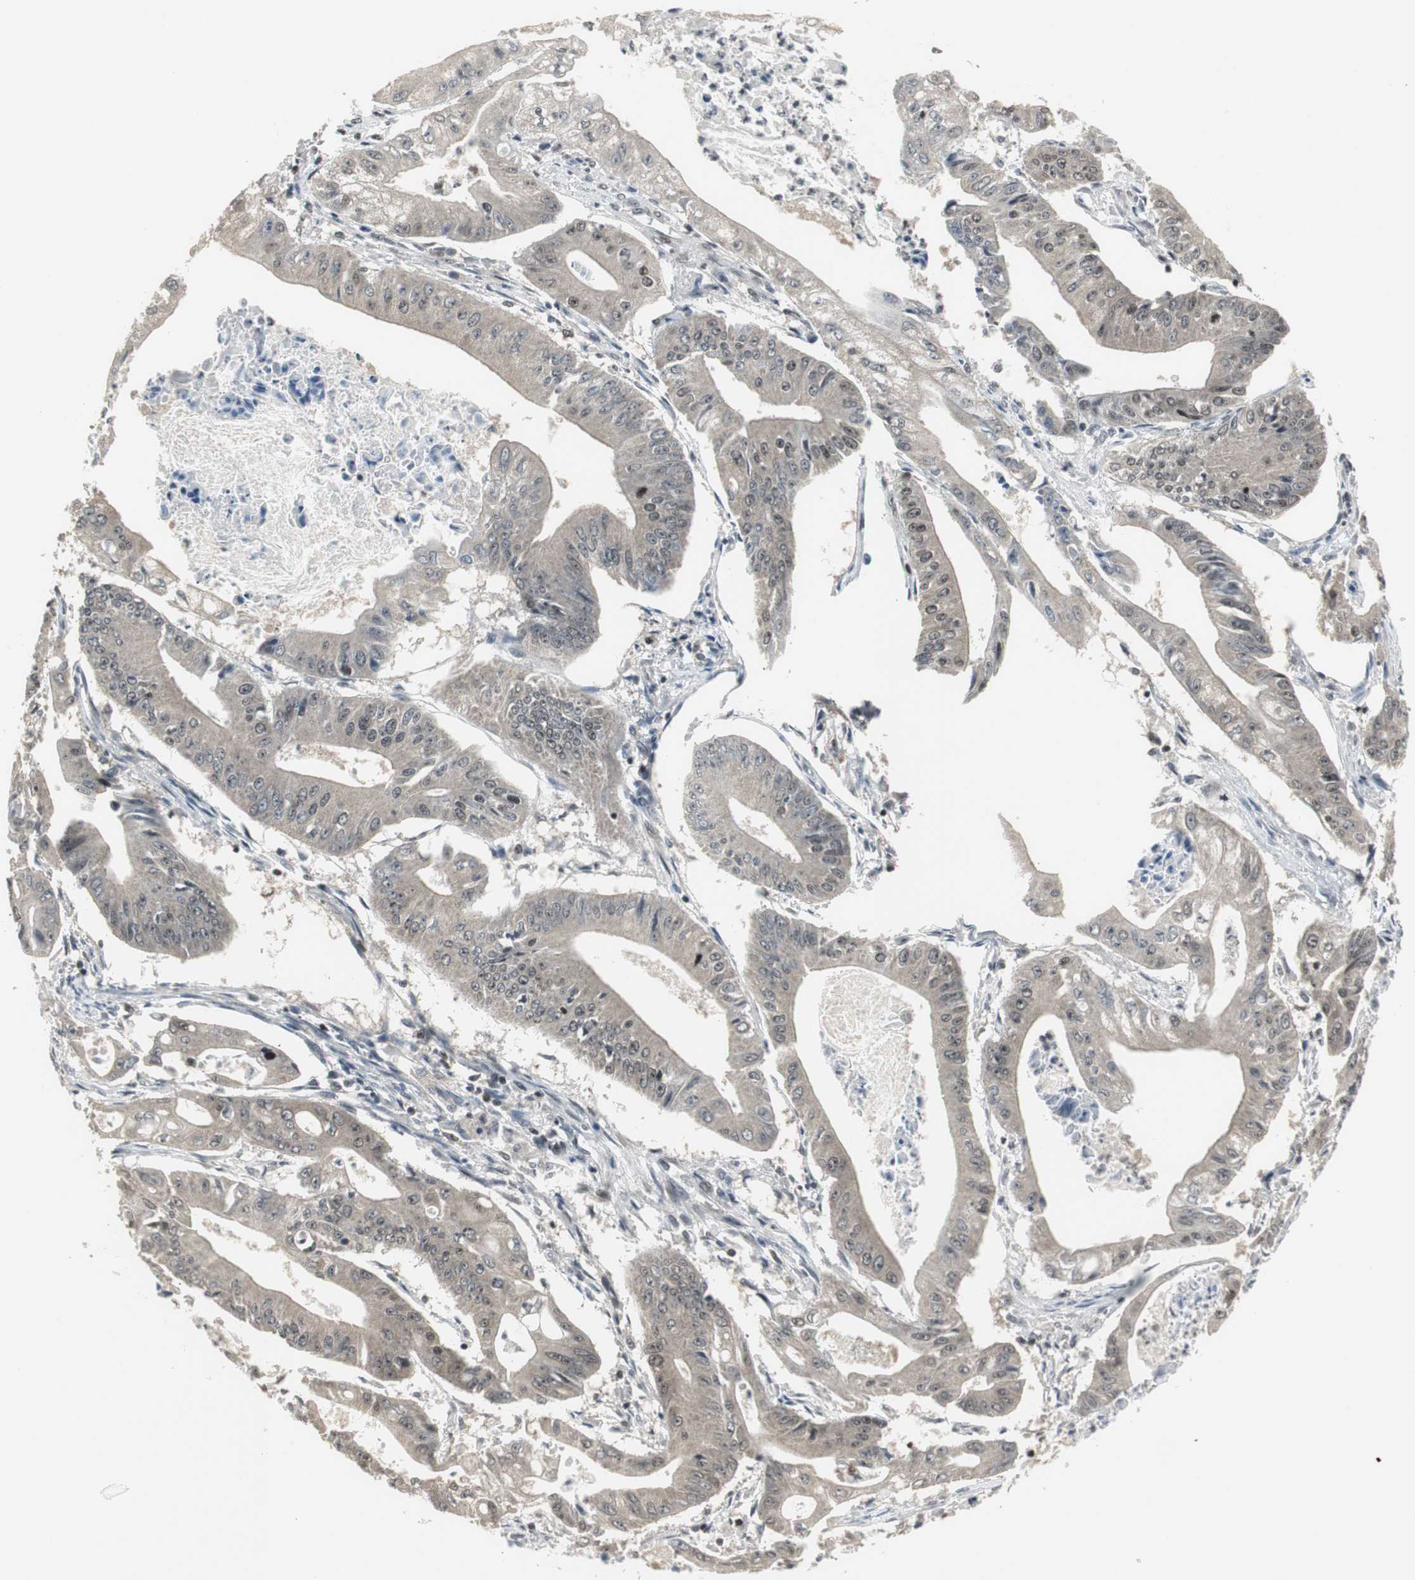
{"staining": {"intensity": "weak", "quantity": "<25%", "location": "cytoplasmic/membranous,nuclear"}, "tissue": "pancreatic cancer", "cell_type": "Tumor cells", "image_type": "cancer", "snomed": [{"axis": "morphology", "description": "Normal tissue, NOS"}, {"axis": "topography", "description": "Lymph node"}], "caption": "Tumor cells show no significant expression in pancreatic cancer.", "gene": "MPG", "patient": {"sex": "male", "age": 62}}